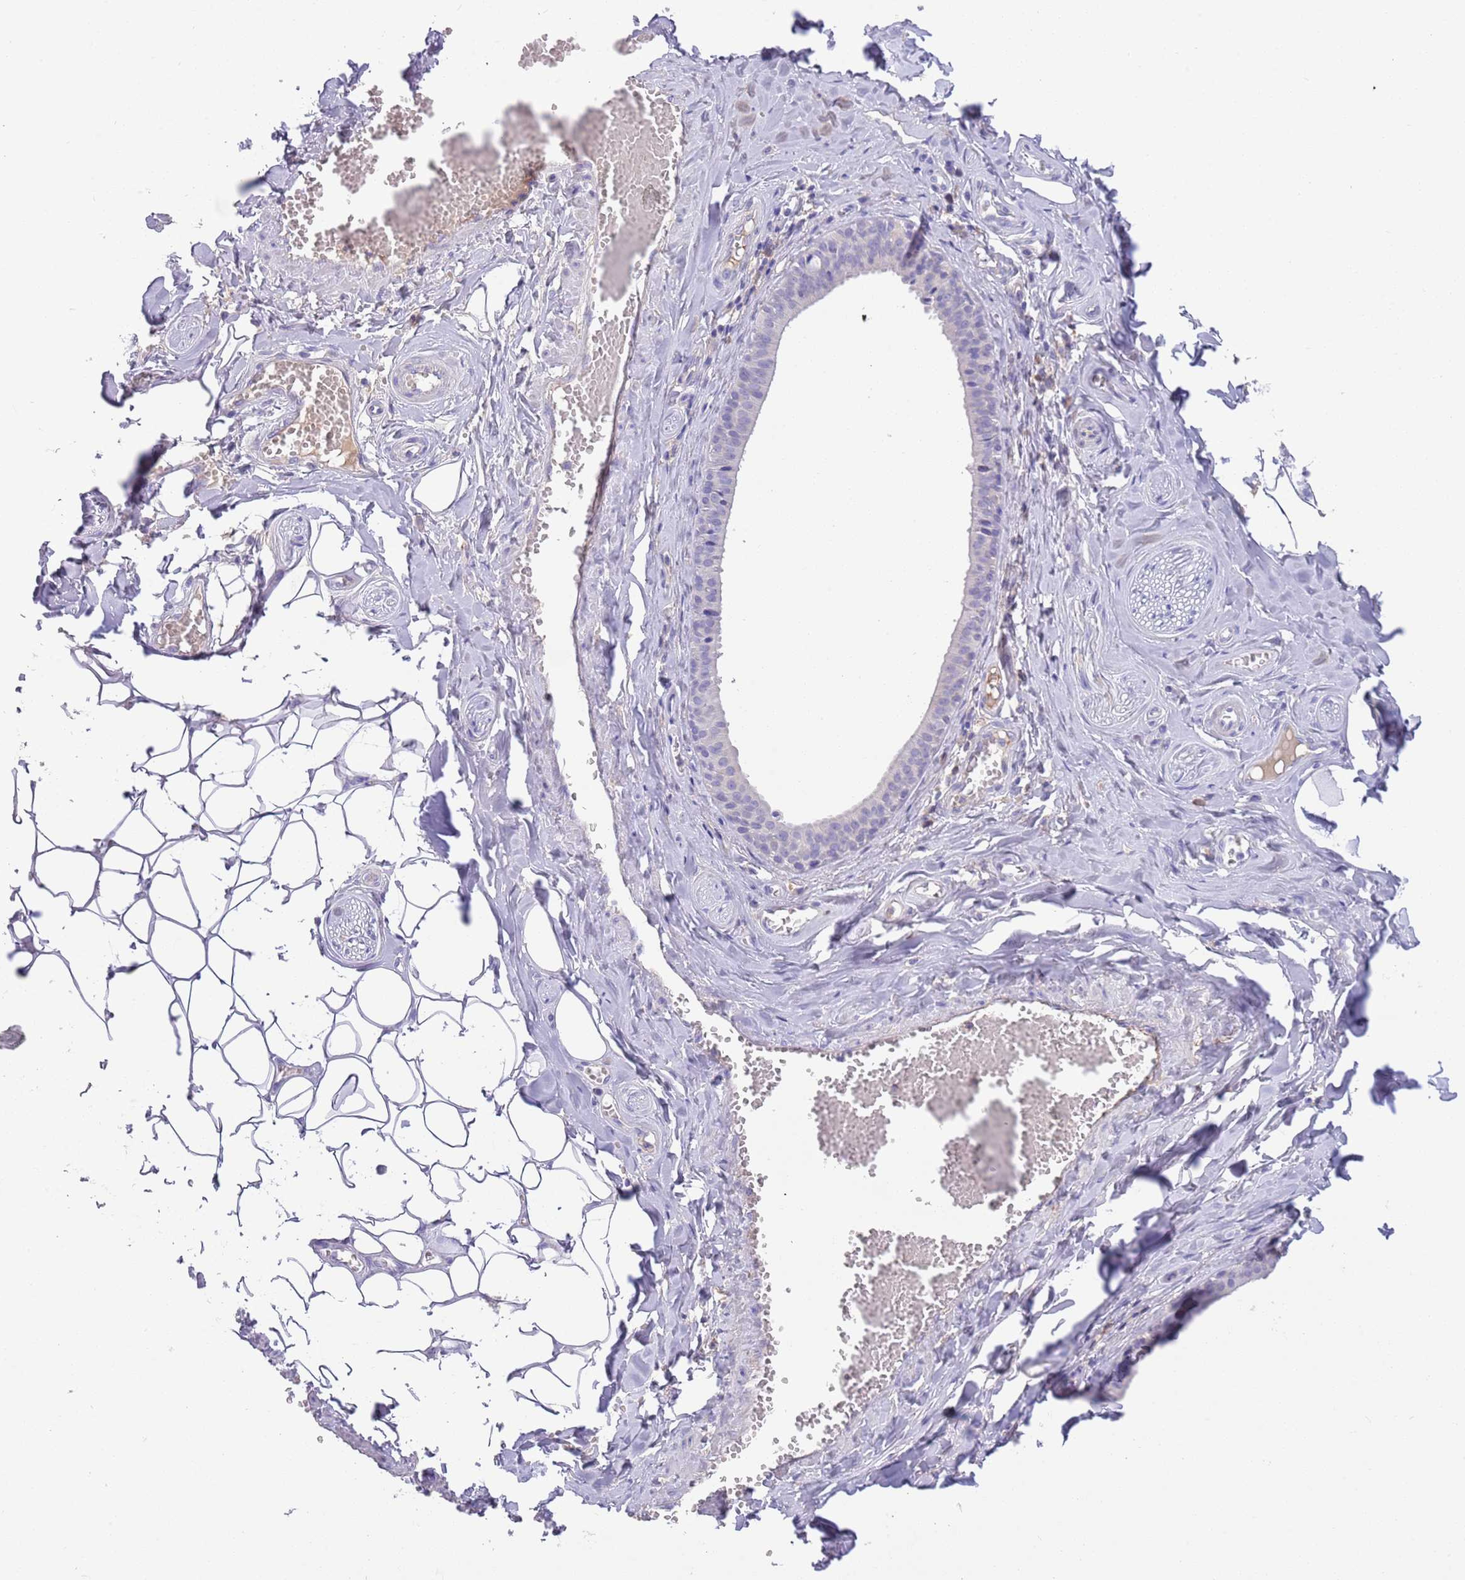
{"staining": {"intensity": "negative", "quantity": "none", "location": "none"}, "tissue": "salivary gland", "cell_type": "Glandular cells", "image_type": "normal", "snomed": [{"axis": "morphology", "description": "Normal tissue, NOS"}, {"axis": "topography", "description": "Salivary gland"}], "caption": "Immunohistochemistry (IHC) image of unremarkable salivary gland stained for a protein (brown), which demonstrates no staining in glandular cells.", "gene": "IGFL4", "patient": {"sex": "male", "age": 62}}